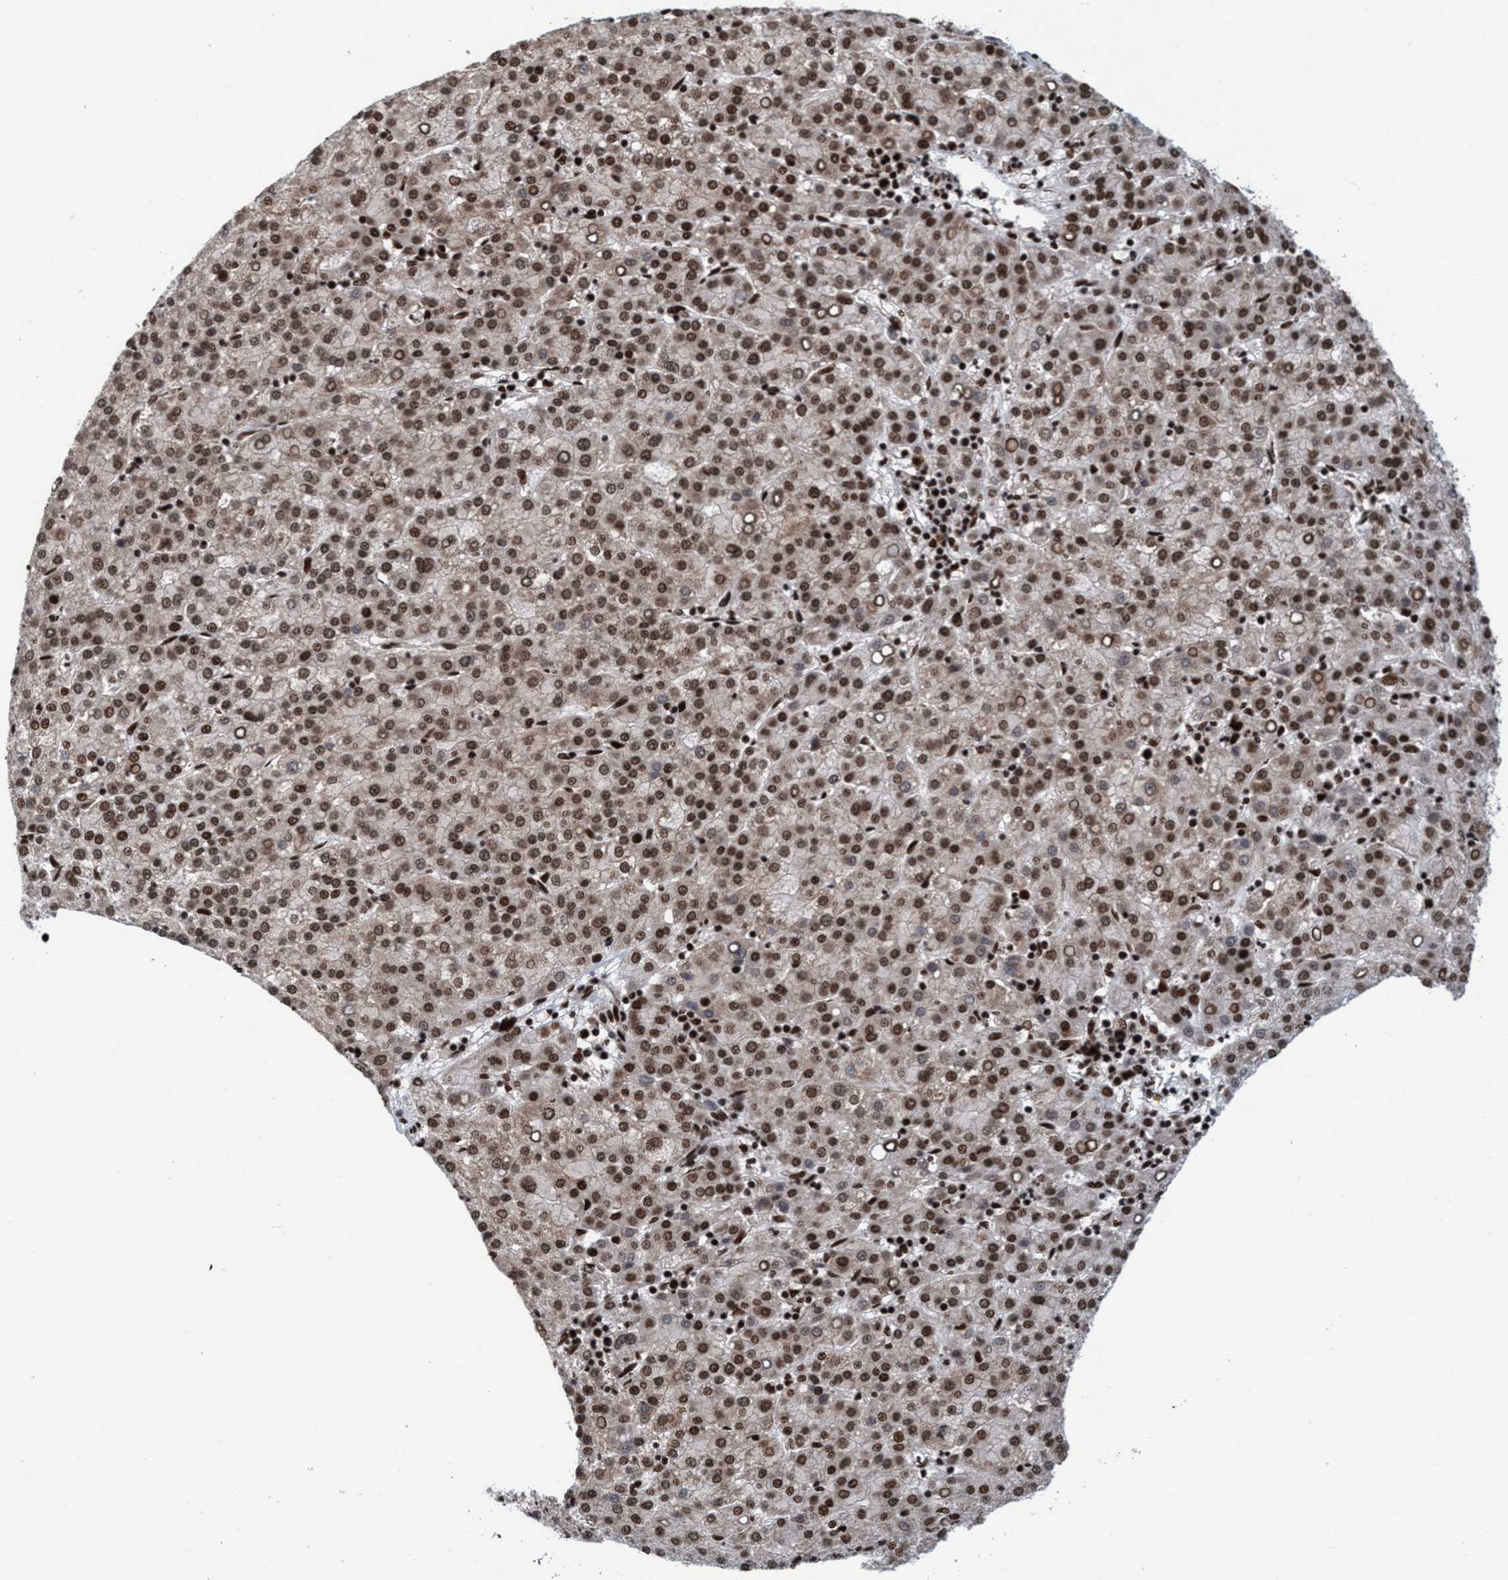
{"staining": {"intensity": "strong", "quantity": ">75%", "location": "nuclear"}, "tissue": "liver cancer", "cell_type": "Tumor cells", "image_type": "cancer", "snomed": [{"axis": "morphology", "description": "Carcinoma, Hepatocellular, NOS"}, {"axis": "topography", "description": "Liver"}], "caption": "An image showing strong nuclear expression in approximately >75% of tumor cells in hepatocellular carcinoma (liver), as visualized by brown immunohistochemical staining.", "gene": "TOPBP1", "patient": {"sex": "female", "age": 58}}